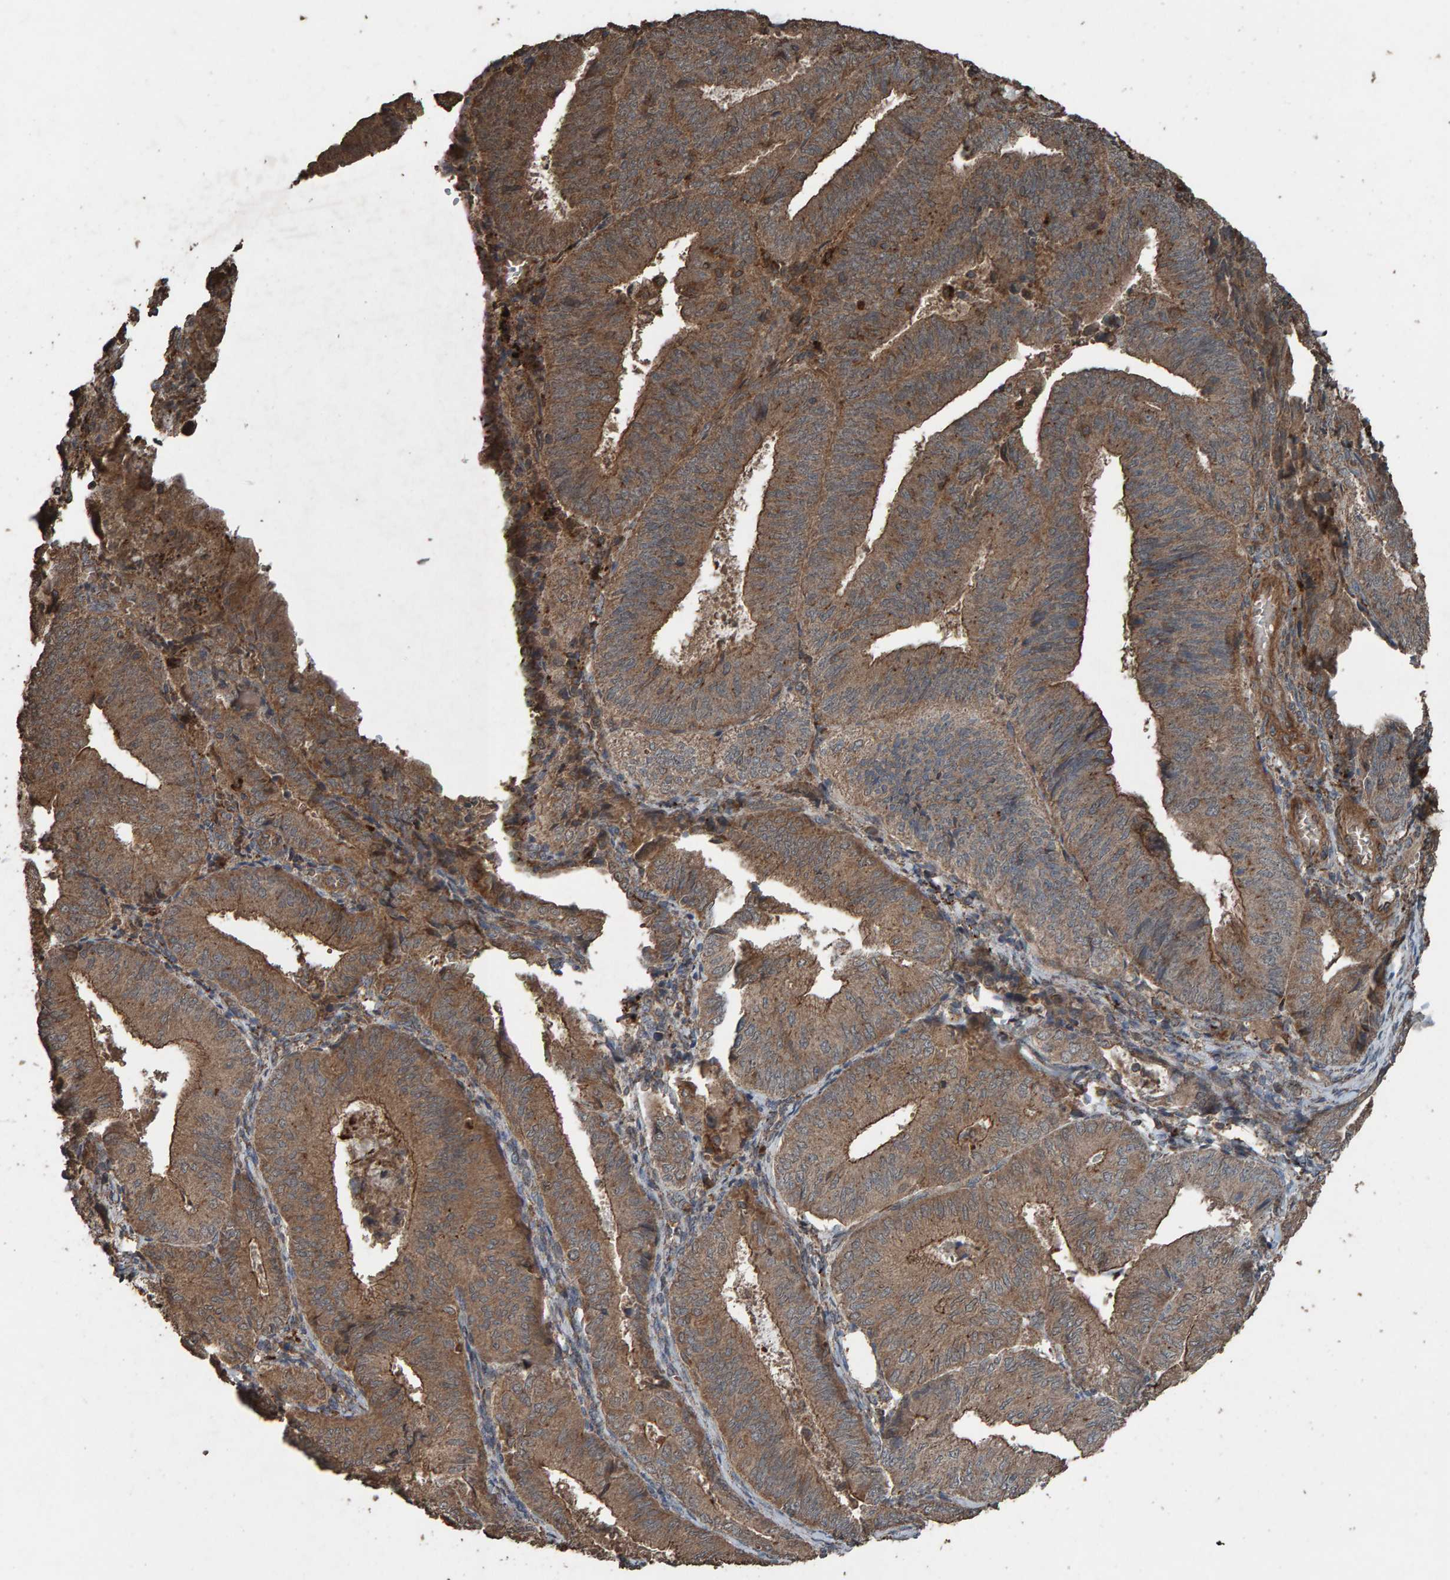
{"staining": {"intensity": "moderate", "quantity": ">75%", "location": "cytoplasmic/membranous"}, "tissue": "endometrial cancer", "cell_type": "Tumor cells", "image_type": "cancer", "snomed": [{"axis": "morphology", "description": "Adenocarcinoma, NOS"}, {"axis": "topography", "description": "Endometrium"}], "caption": "This micrograph shows immunohistochemistry (IHC) staining of adenocarcinoma (endometrial), with medium moderate cytoplasmic/membranous expression in about >75% of tumor cells.", "gene": "DUS1L", "patient": {"sex": "female", "age": 81}}